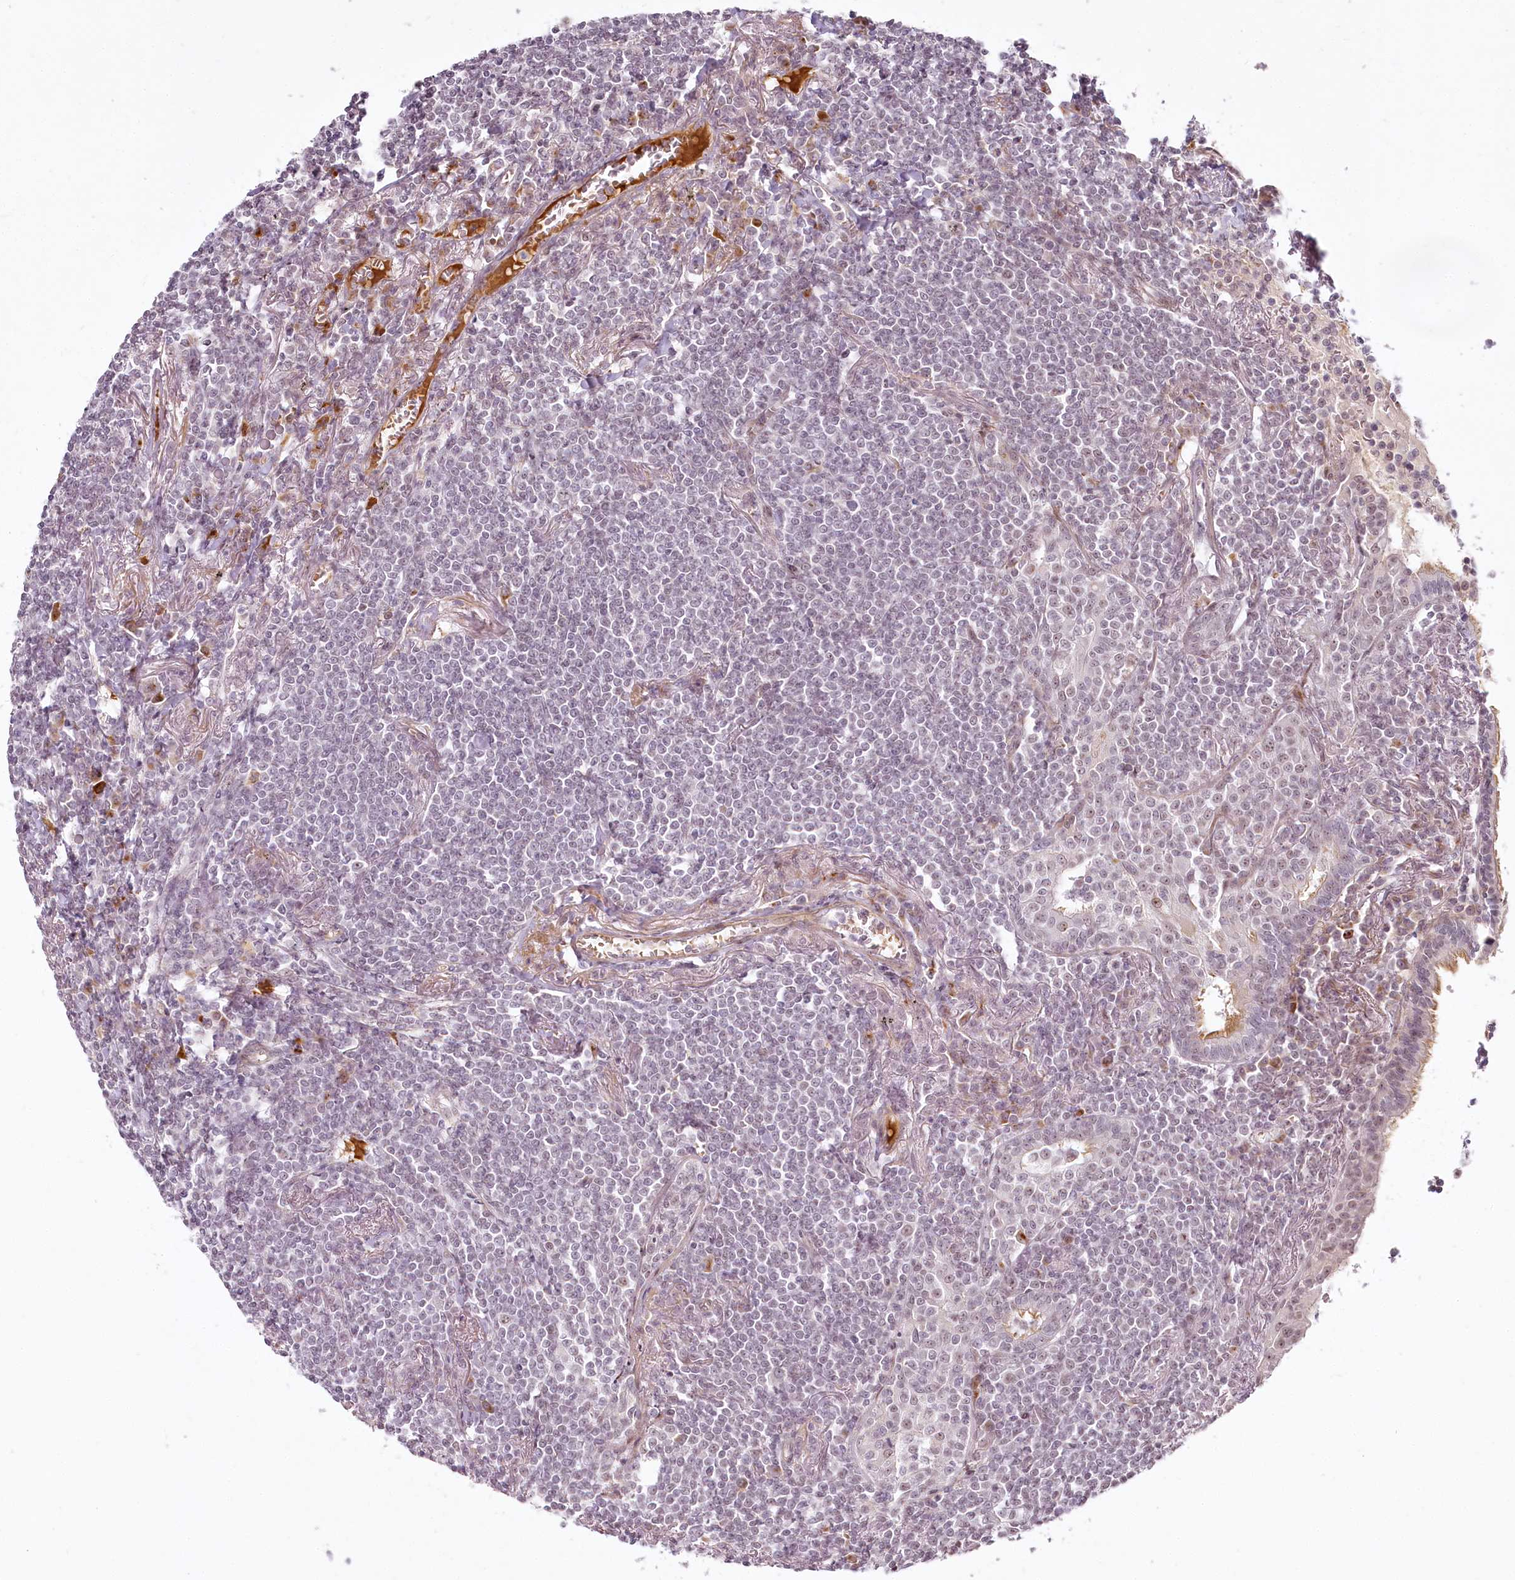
{"staining": {"intensity": "negative", "quantity": "none", "location": "none"}, "tissue": "lymphoma", "cell_type": "Tumor cells", "image_type": "cancer", "snomed": [{"axis": "morphology", "description": "Malignant lymphoma, non-Hodgkin's type, Low grade"}, {"axis": "topography", "description": "Lung"}], "caption": "DAB (3,3'-diaminobenzidine) immunohistochemical staining of low-grade malignant lymphoma, non-Hodgkin's type reveals no significant staining in tumor cells. (DAB (3,3'-diaminobenzidine) immunohistochemistry (IHC), high magnification).", "gene": "EXOSC7", "patient": {"sex": "female", "age": 71}}